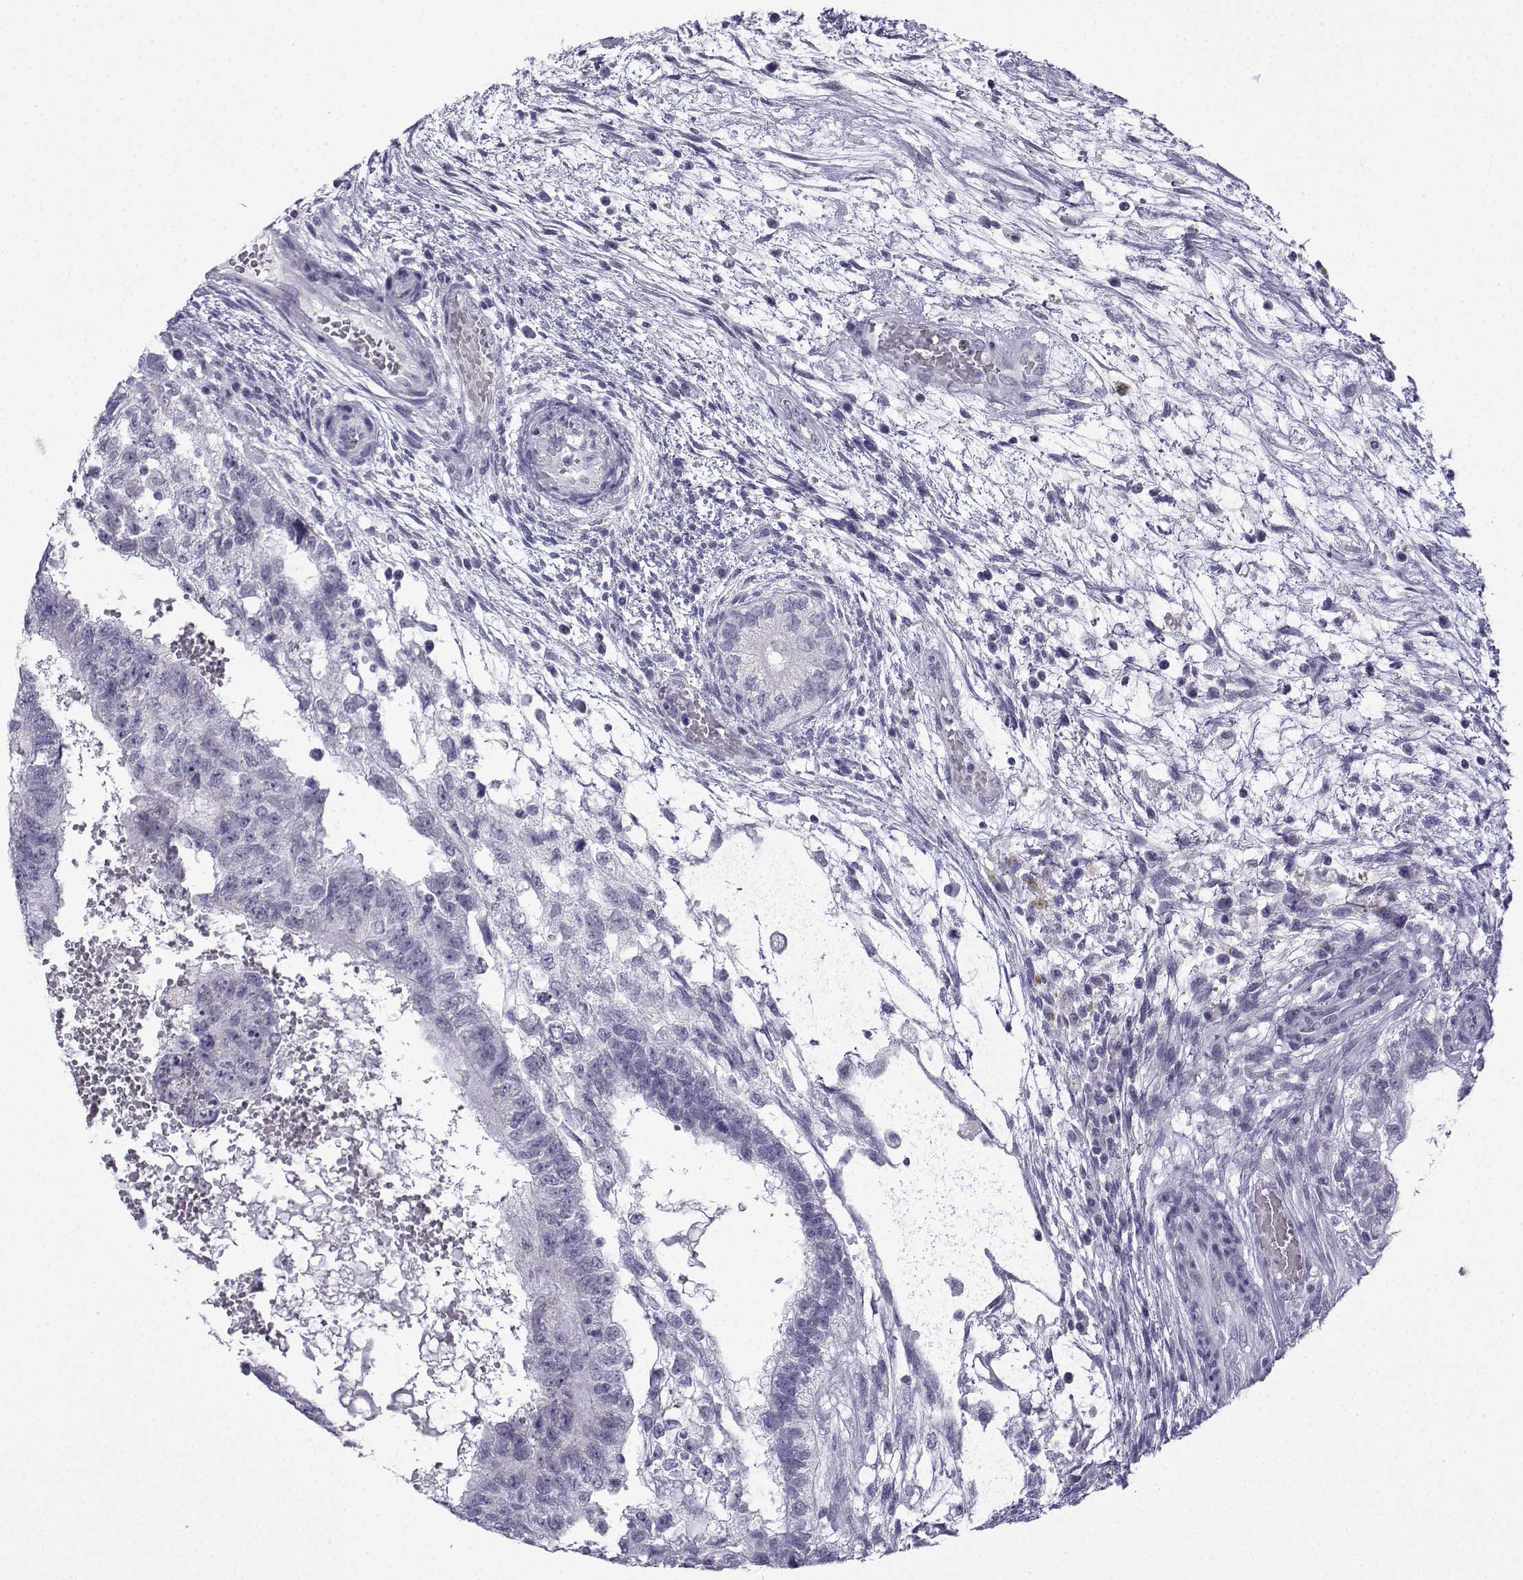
{"staining": {"intensity": "negative", "quantity": "none", "location": "none"}, "tissue": "testis cancer", "cell_type": "Tumor cells", "image_type": "cancer", "snomed": [{"axis": "morphology", "description": "Normal tissue, NOS"}, {"axis": "morphology", "description": "Carcinoma, Embryonal, NOS"}, {"axis": "topography", "description": "Testis"}, {"axis": "topography", "description": "Epididymis"}], "caption": "This is an immunohistochemistry (IHC) photomicrograph of human embryonal carcinoma (testis). There is no expression in tumor cells.", "gene": "ACRBP", "patient": {"sex": "male", "age": 32}}